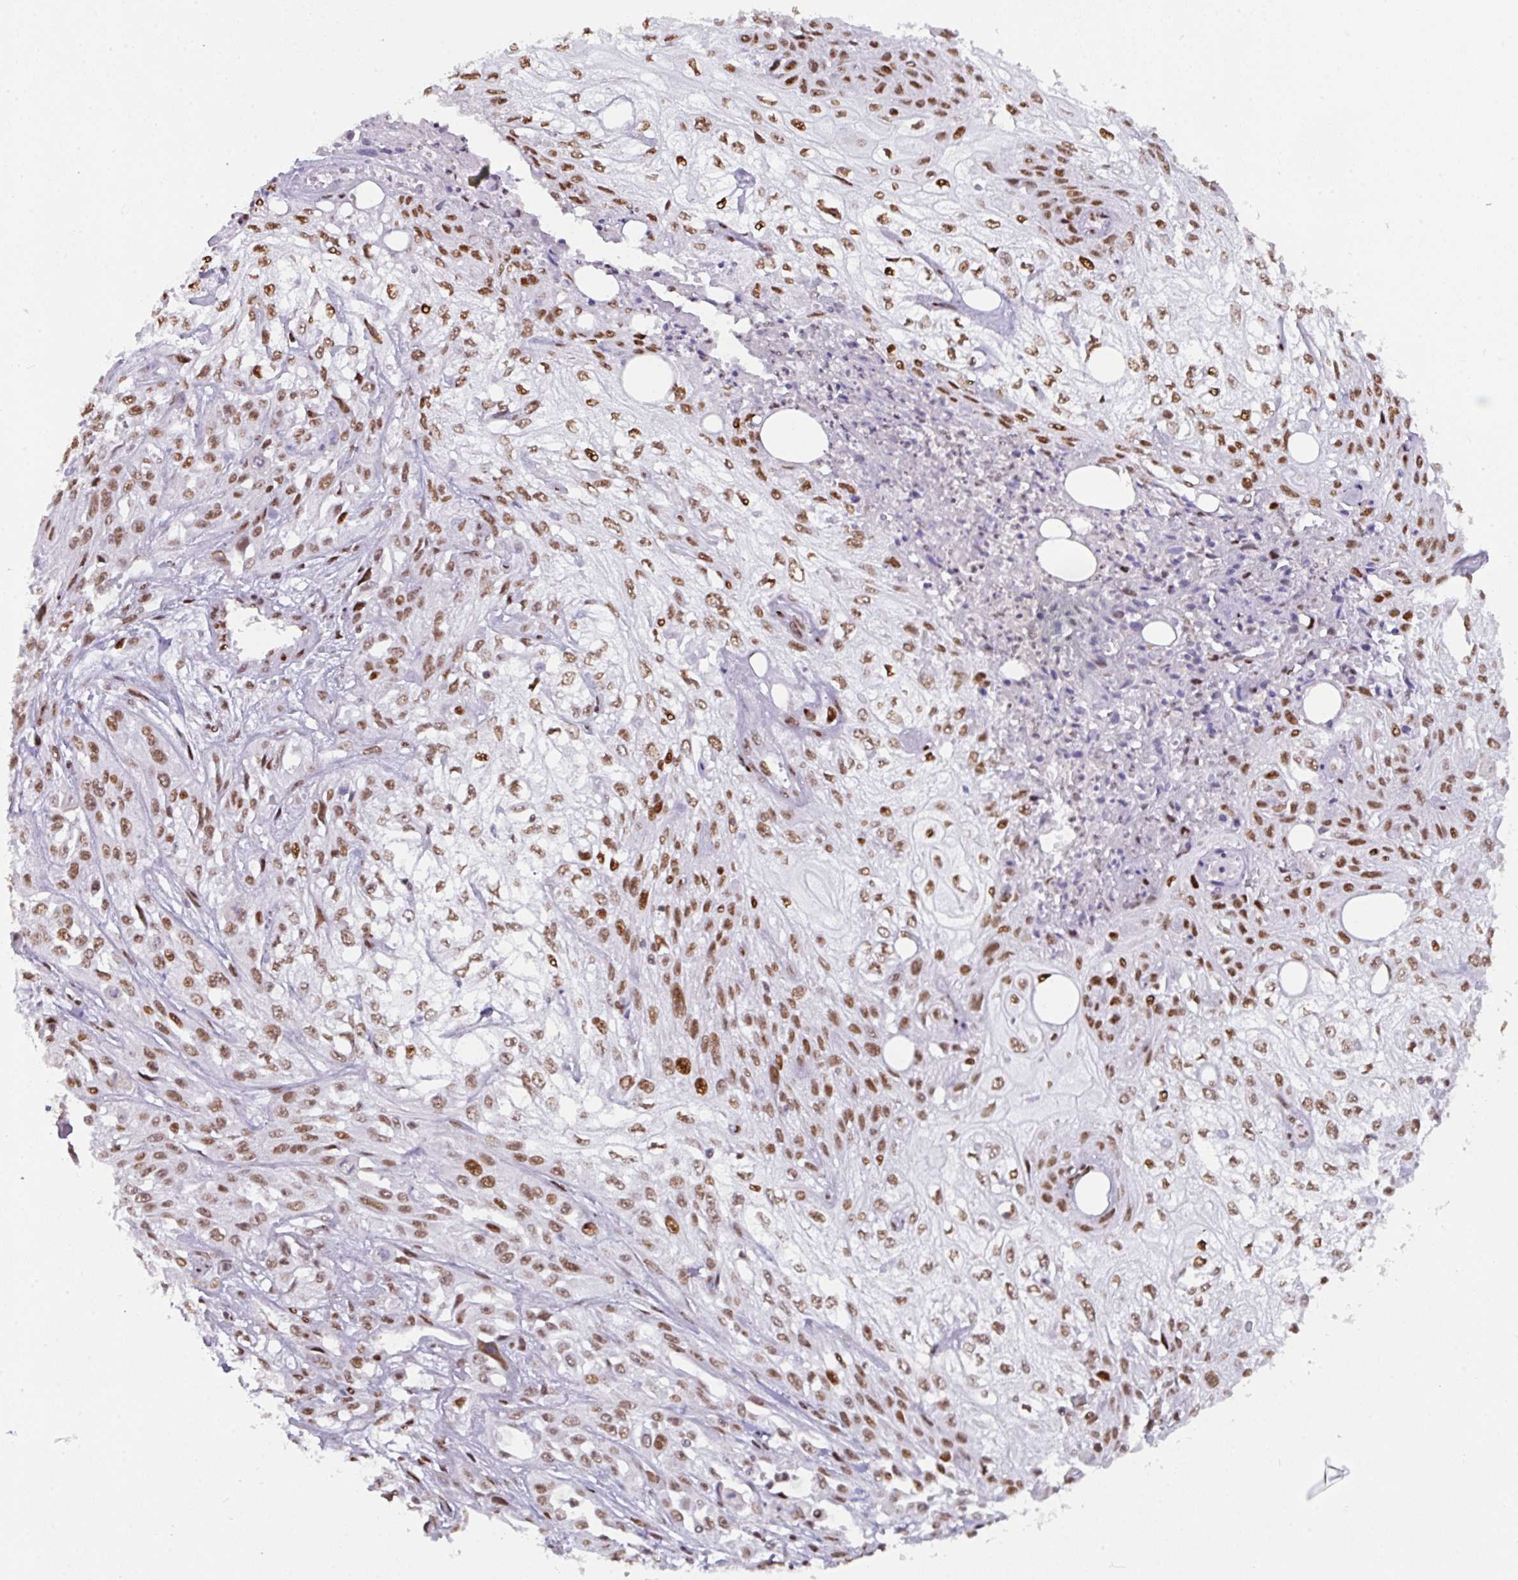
{"staining": {"intensity": "moderate", "quantity": ">75%", "location": "nuclear"}, "tissue": "skin cancer", "cell_type": "Tumor cells", "image_type": "cancer", "snomed": [{"axis": "morphology", "description": "Squamous cell carcinoma, NOS"}, {"axis": "morphology", "description": "Squamous cell carcinoma, metastatic, NOS"}, {"axis": "topography", "description": "Skin"}, {"axis": "topography", "description": "Lymph node"}], "caption": "Skin cancer stained for a protein exhibits moderate nuclear positivity in tumor cells.", "gene": "CLP1", "patient": {"sex": "male", "age": 75}}